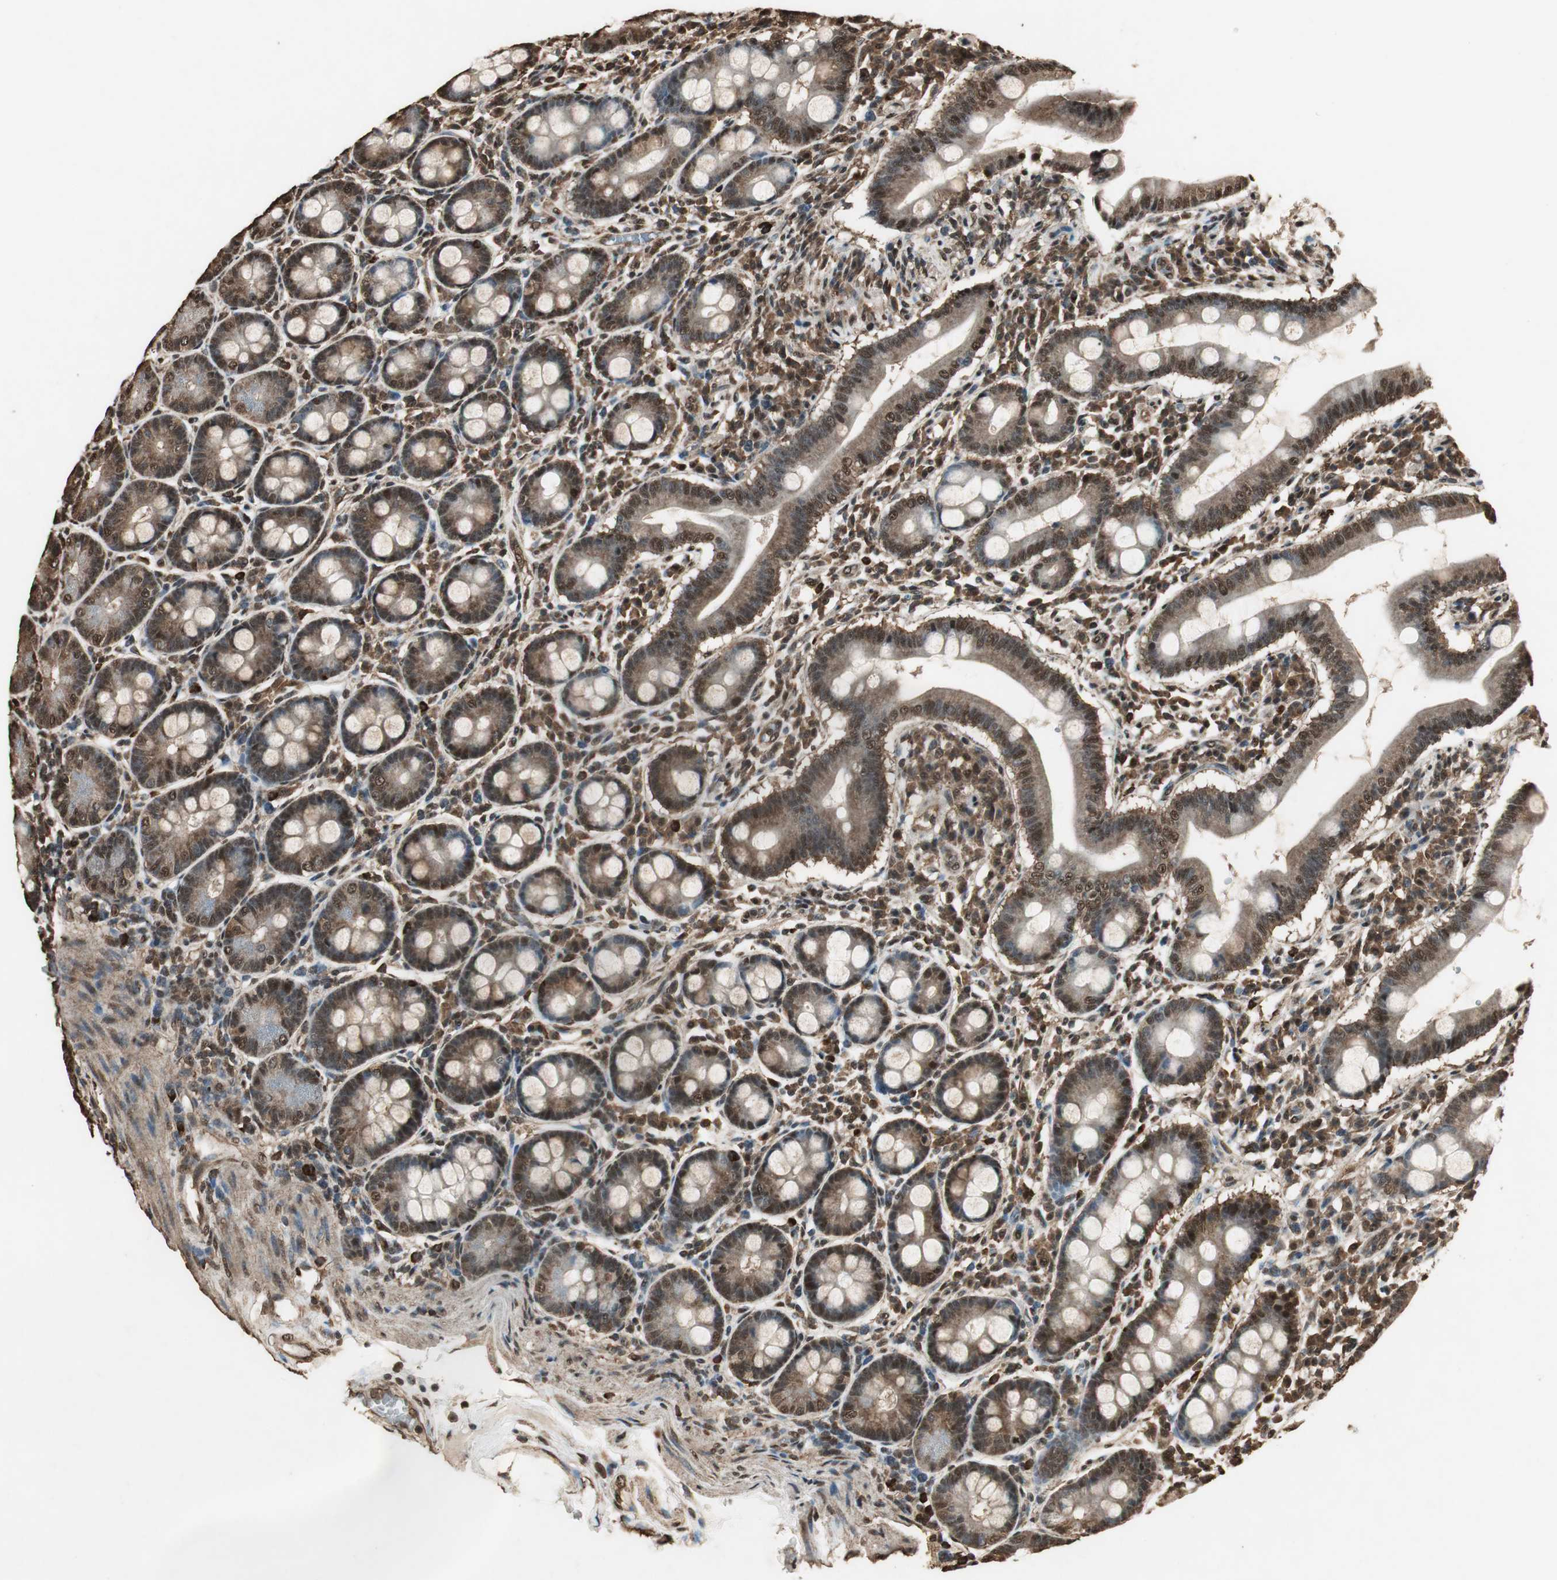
{"staining": {"intensity": "strong", "quantity": ">75%", "location": "cytoplasmic/membranous,nuclear"}, "tissue": "duodenum", "cell_type": "Glandular cells", "image_type": "normal", "snomed": [{"axis": "morphology", "description": "Normal tissue, NOS"}, {"axis": "topography", "description": "Duodenum"}], "caption": "An image of duodenum stained for a protein demonstrates strong cytoplasmic/membranous,nuclear brown staining in glandular cells.", "gene": "PPP1R13B", "patient": {"sex": "male", "age": 50}}